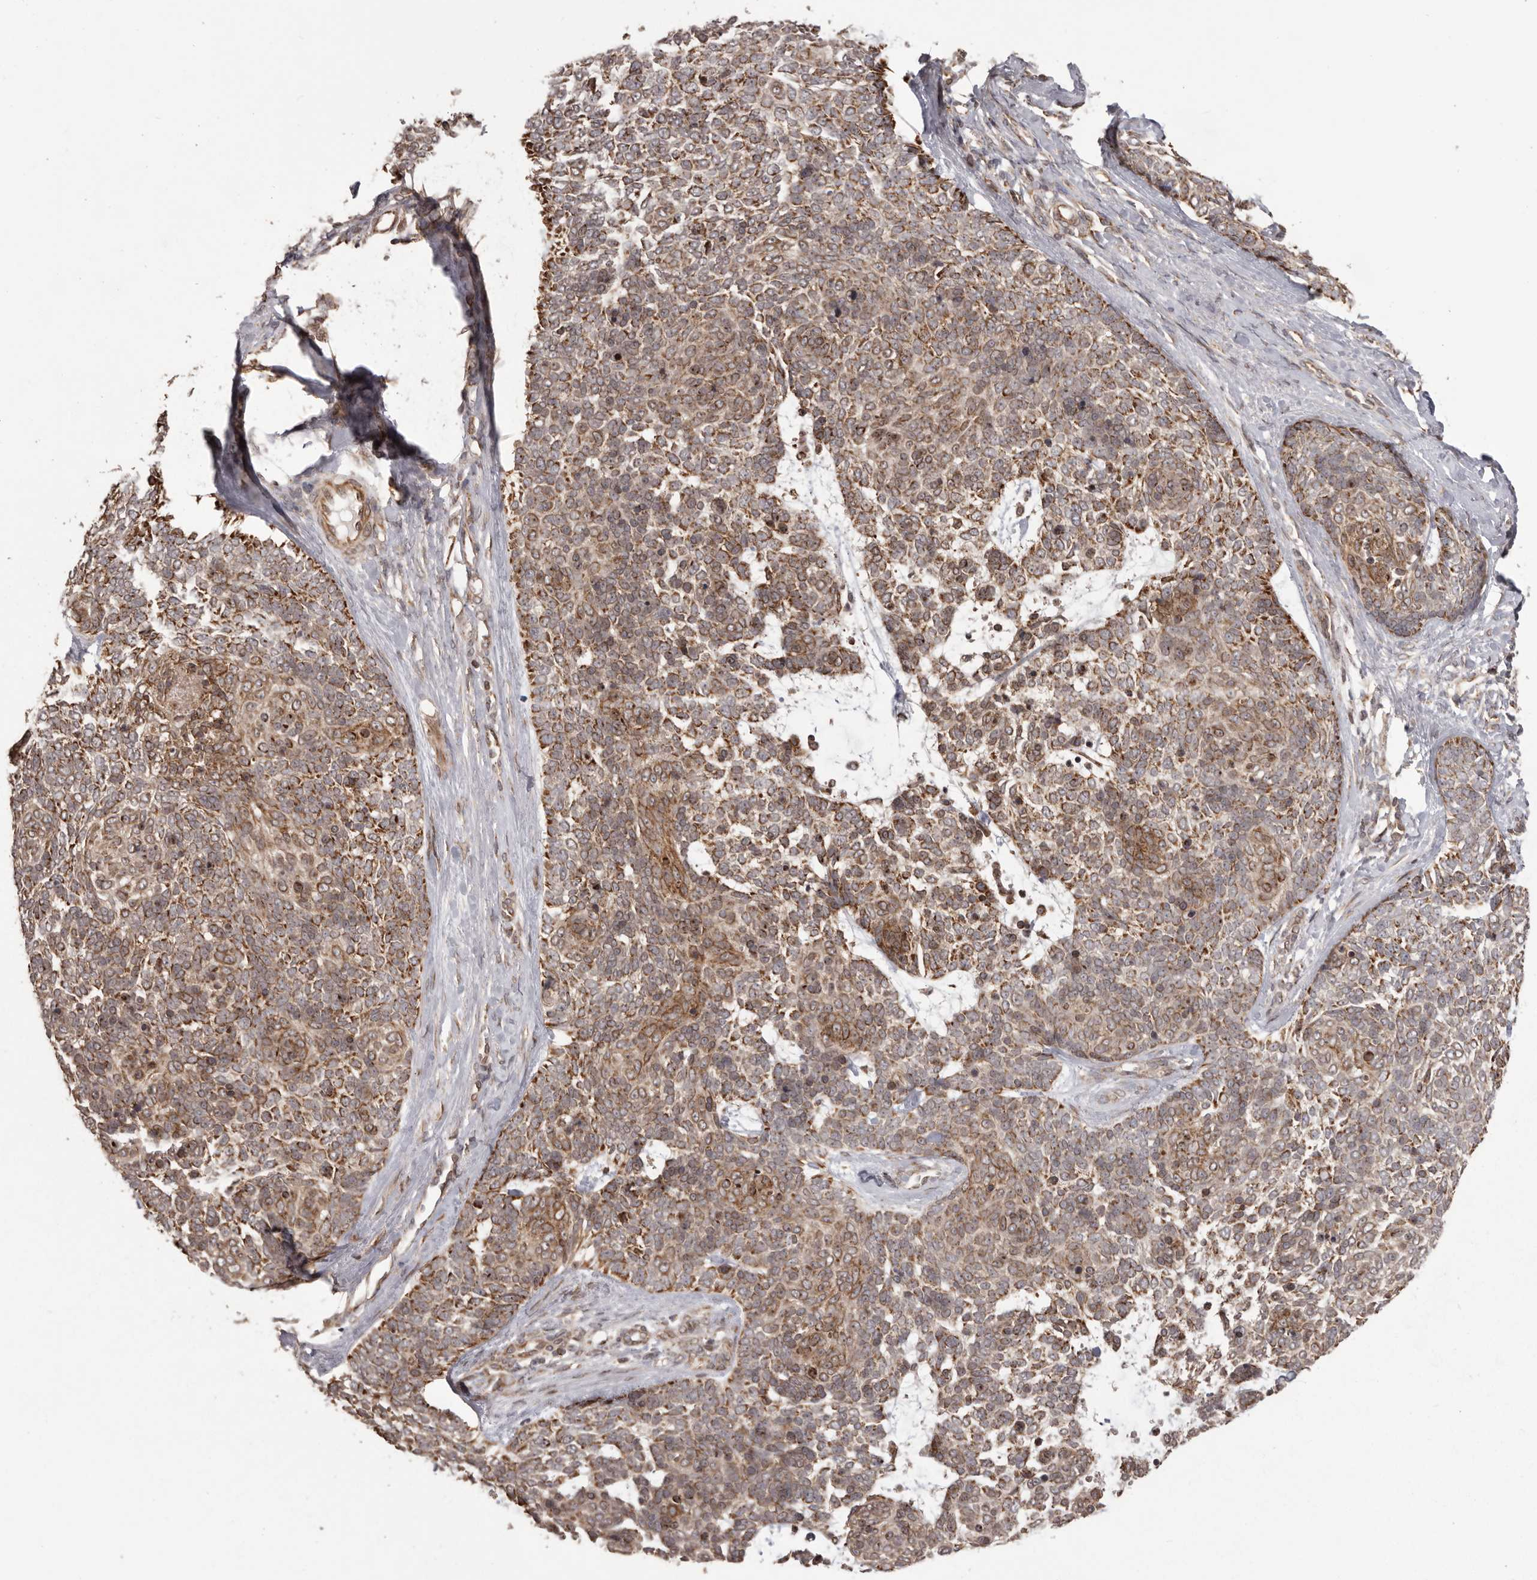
{"staining": {"intensity": "strong", "quantity": "25%-75%", "location": "cytoplasmic/membranous"}, "tissue": "skin cancer", "cell_type": "Tumor cells", "image_type": "cancer", "snomed": [{"axis": "morphology", "description": "Basal cell carcinoma"}, {"axis": "topography", "description": "Skin"}], "caption": "Brown immunohistochemical staining in skin cancer displays strong cytoplasmic/membranous expression in about 25%-75% of tumor cells.", "gene": "CHRM2", "patient": {"sex": "female", "age": 81}}